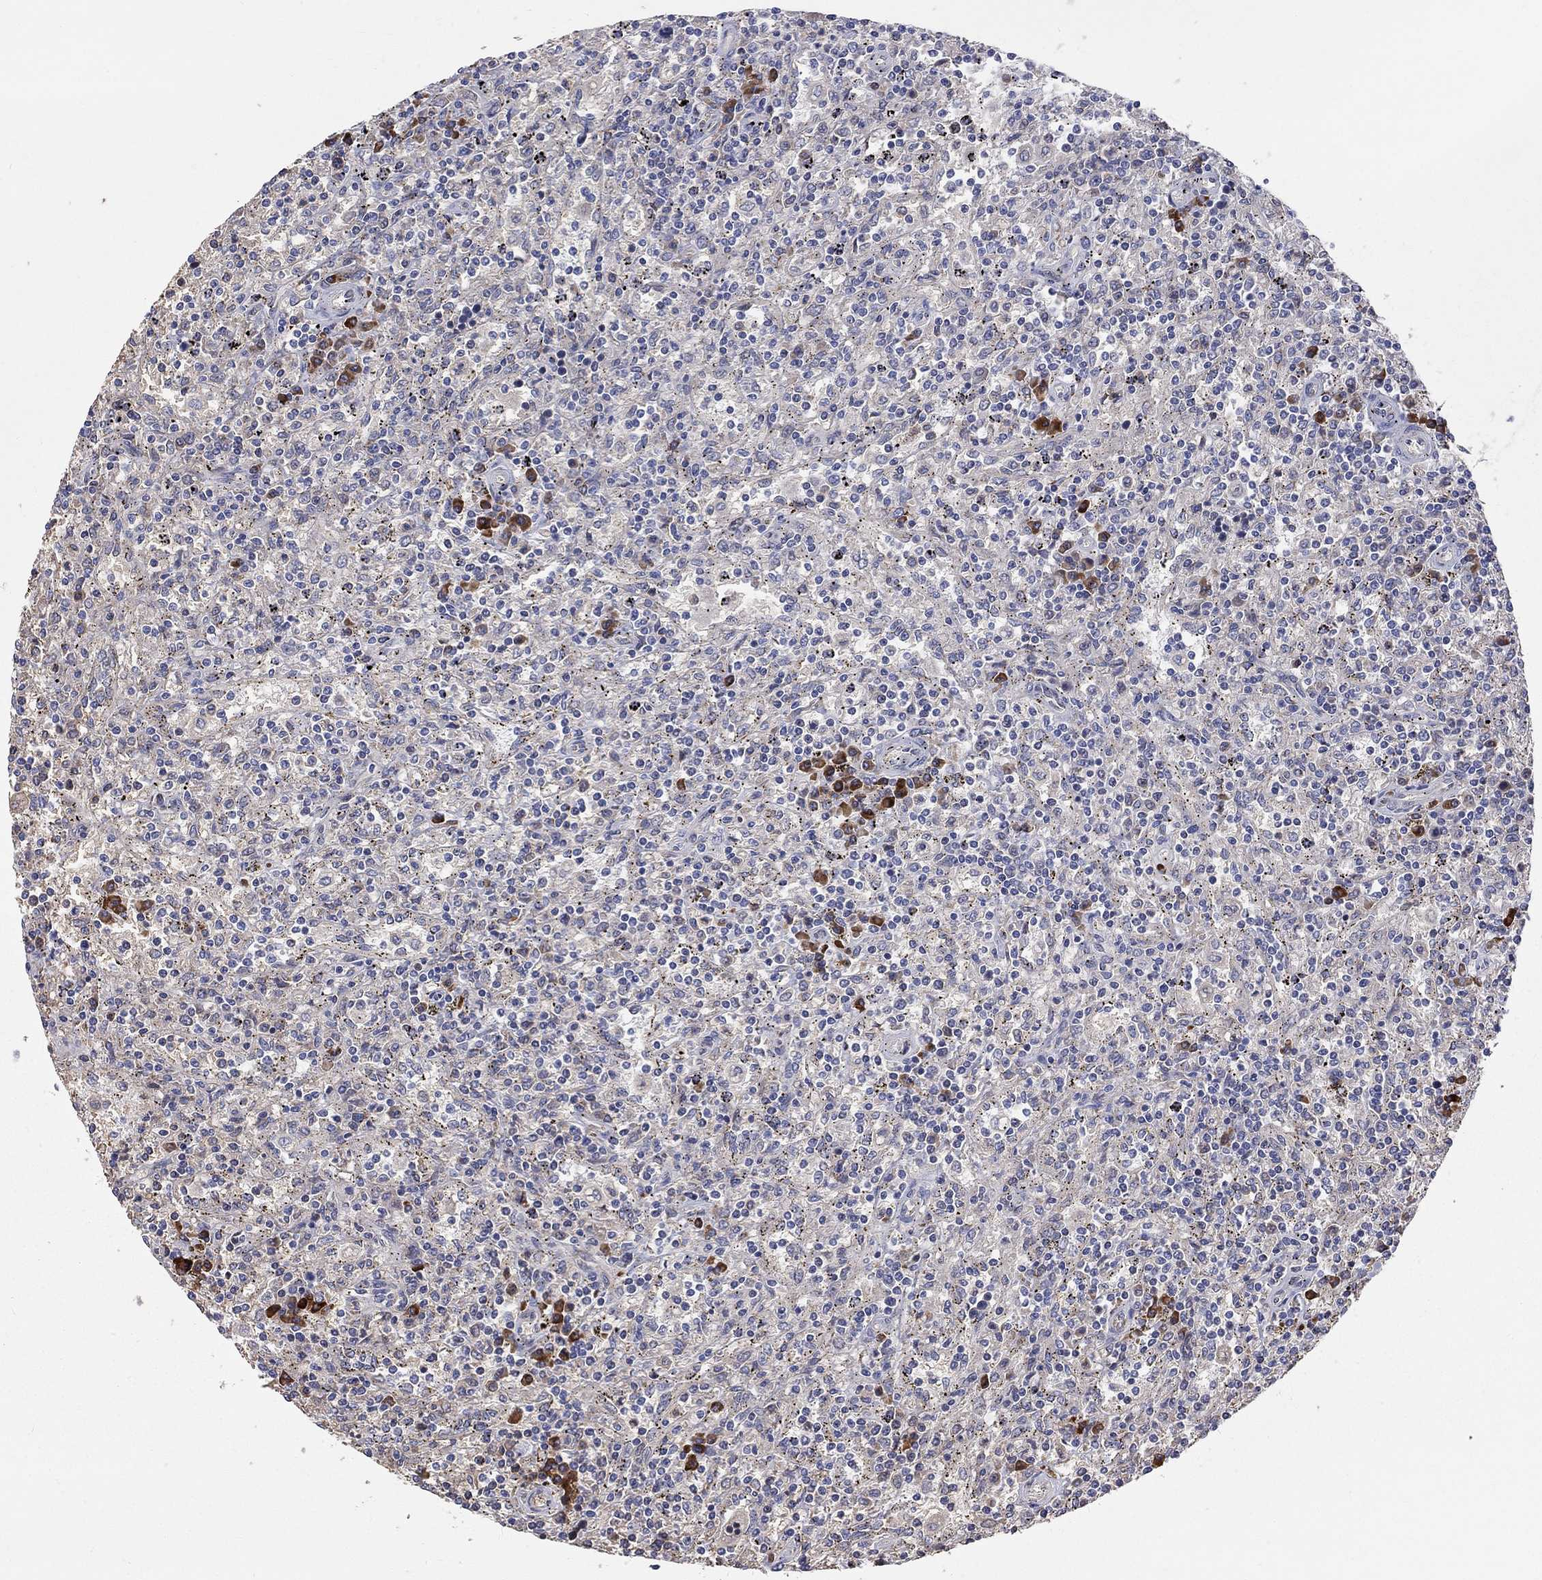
{"staining": {"intensity": "negative", "quantity": "none", "location": "none"}, "tissue": "lymphoma", "cell_type": "Tumor cells", "image_type": "cancer", "snomed": [{"axis": "morphology", "description": "Malignant lymphoma, non-Hodgkin's type, Low grade"}, {"axis": "topography", "description": "Spleen"}], "caption": "Low-grade malignant lymphoma, non-Hodgkin's type stained for a protein using IHC displays no expression tumor cells.", "gene": "CASTOR1", "patient": {"sex": "male", "age": 62}}